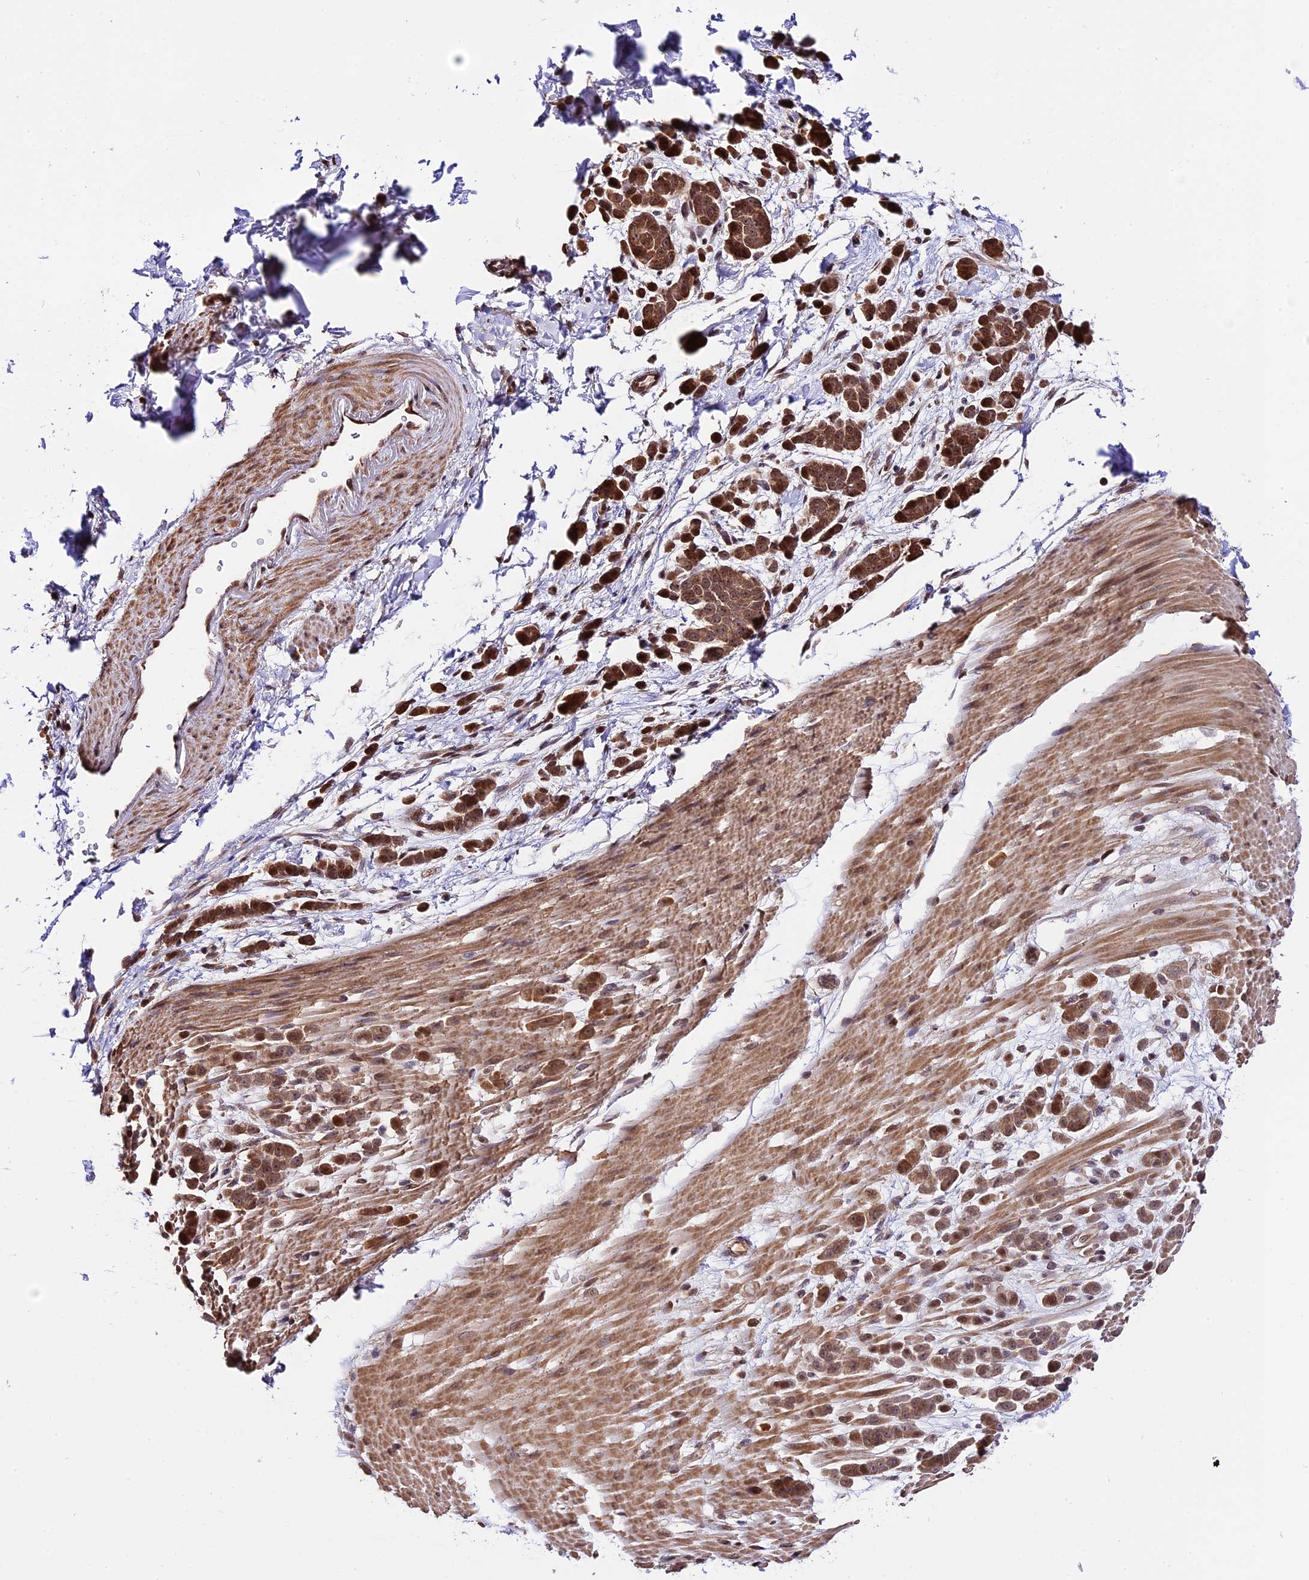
{"staining": {"intensity": "moderate", "quantity": ">75%", "location": "cytoplasmic/membranous,nuclear"}, "tissue": "pancreatic cancer", "cell_type": "Tumor cells", "image_type": "cancer", "snomed": [{"axis": "morphology", "description": "Normal tissue, NOS"}, {"axis": "morphology", "description": "Adenocarcinoma, NOS"}, {"axis": "topography", "description": "Pancreas"}], "caption": "Approximately >75% of tumor cells in pancreatic cancer (adenocarcinoma) show moderate cytoplasmic/membranous and nuclear protein staining as visualized by brown immunohistochemical staining.", "gene": "HERPUD1", "patient": {"sex": "female", "age": 64}}